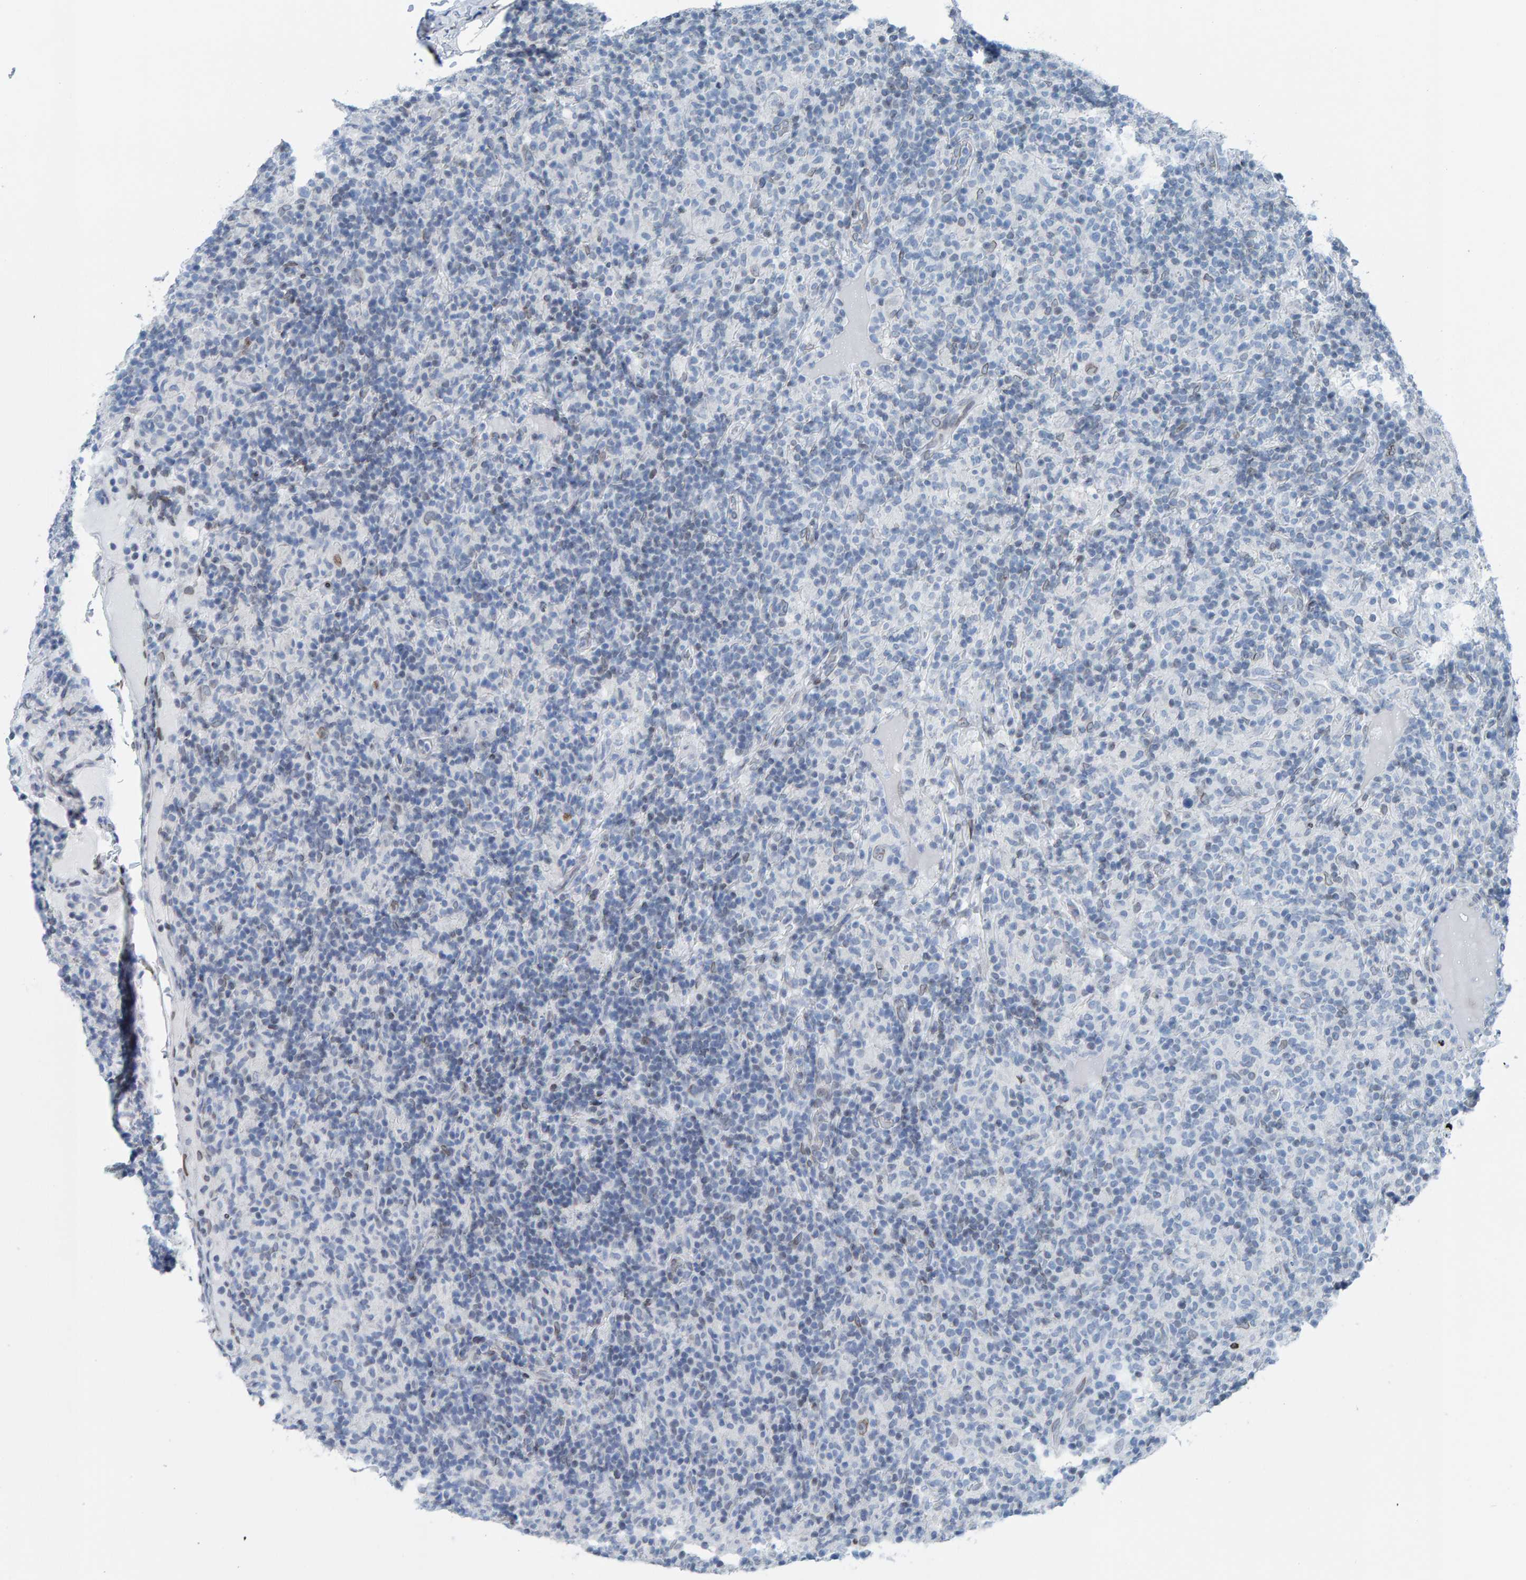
{"staining": {"intensity": "weak", "quantity": "<25%", "location": "cytoplasmic/membranous,nuclear"}, "tissue": "lymphoma", "cell_type": "Tumor cells", "image_type": "cancer", "snomed": [{"axis": "morphology", "description": "Hodgkin's disease, NOS"}, {"axis": "topography", "description": "Lymph node"}], "caption": "Tumor cells show no significant protein positivity in Hodgkin's disease.", "gene": "LMNB2", "patient": {"sex": "male", "age": 70}}